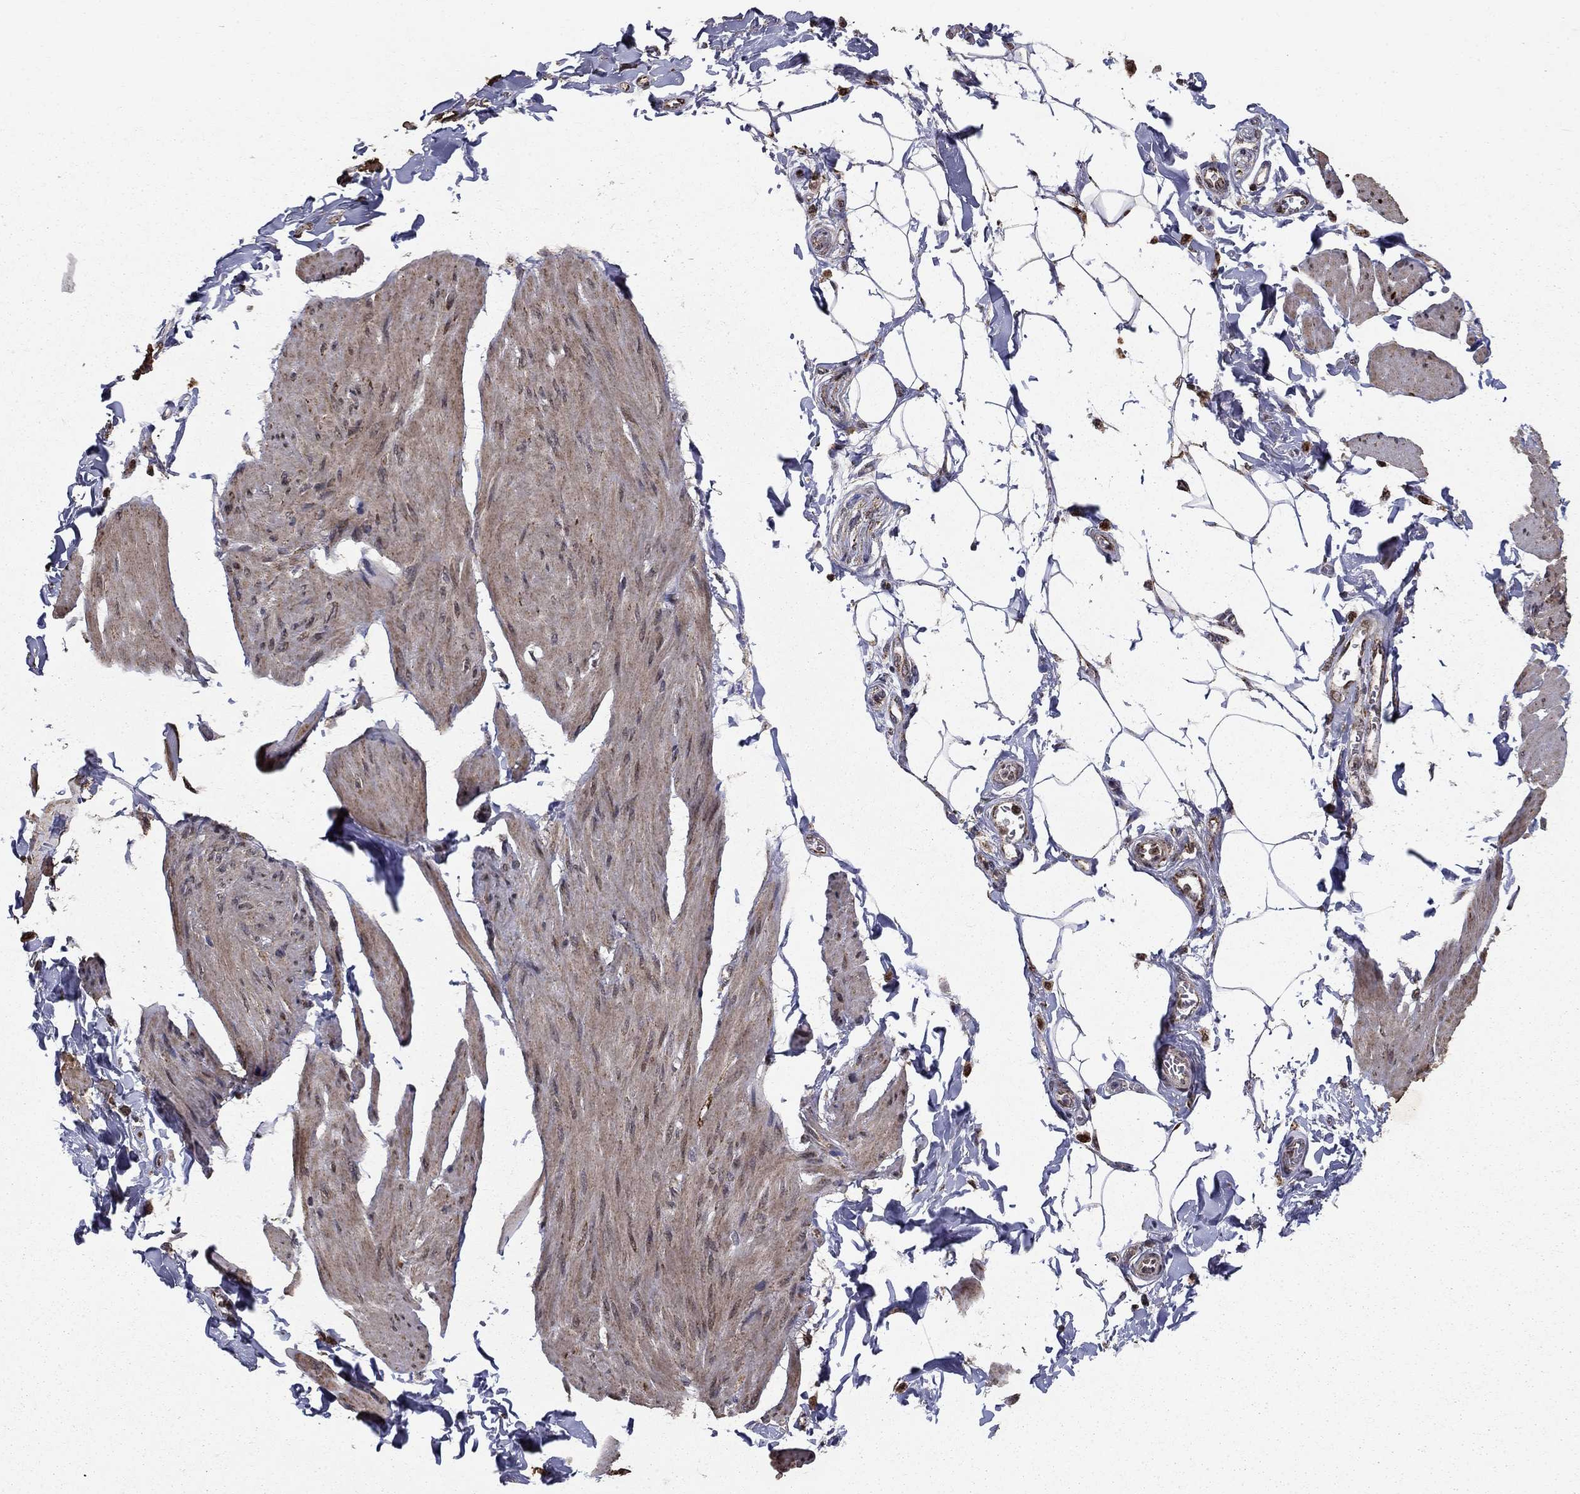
{"staining": {"intensity": "weak", "quantity": "25%-75%", "location": "cytoplasmic/membranous"}, "tissue": "smooth muscle", "cell_type": "Smooth muscle cells", "image_type": "normal", "snomed": [{"axis": "morphology", "description": "Normal tissue, NOS"}, {"axis": "topography", "description": "Adipose tissue"}, {"axis": "topography", "description": "Smooth muscle"}, {"axis": "topography", "description": "Peripheral nerve tissue"}], "caption": "Smooth muscle cells display low levels of weak cytoplasmic/membranous positivity in about 25%-75% of cells in normal human smooth muscle. (brown staining indicates protein expression, while blue staining denotes nuclei).", "gene": "ACOT13", "patient": {"sex": "male", "age": 83}}